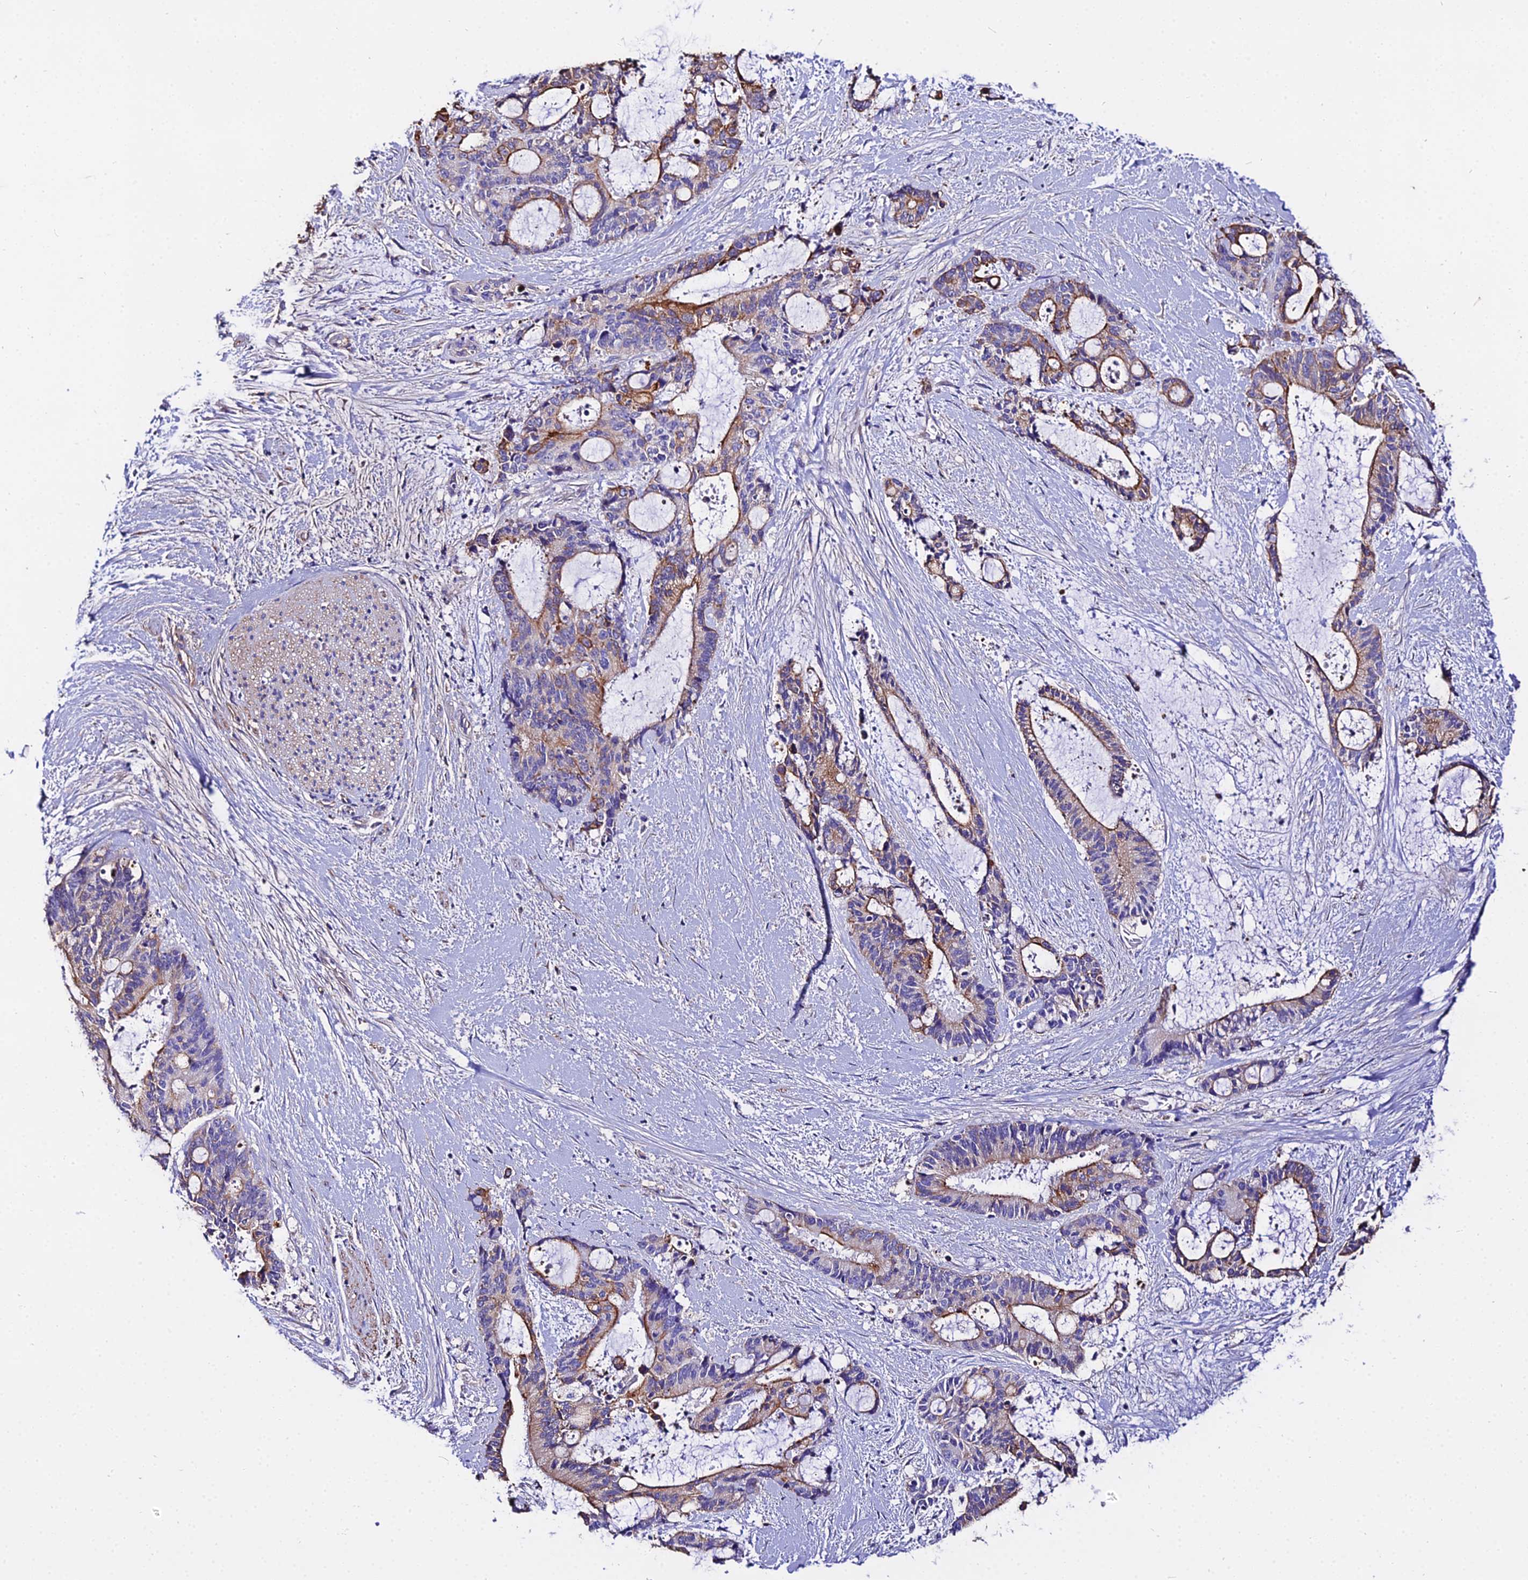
{"staining": {"intensity": "moderate", "quantity": ">75%", "location": "cytoplasmic/membranous"}, "tissue": "liver cancer", "cell_type": "Tumor cells", "image_type": "cancer", "snomed": [{"axis": "morphology", "description": "Normal tissue, NOS"}, {"axis": "morphology", "description": "Cholangiocarcinoma"}, {"axis": "topography", "description": "Liver"}, {"axis": "topography", "description": "Peripheral nerve tissue"}], "caption": "DAB immunohistochemical staining of cholangiocarcinoma (liver) reveals moderate cytoplasmic/membranous protein expression in about >75% of tumor cells. Immunohistochemistry (ihc) stains the protein in brown and the nuclei are stained blue.", "gene": "DAW1", "patient": {"sex": "female", "age": 73}}